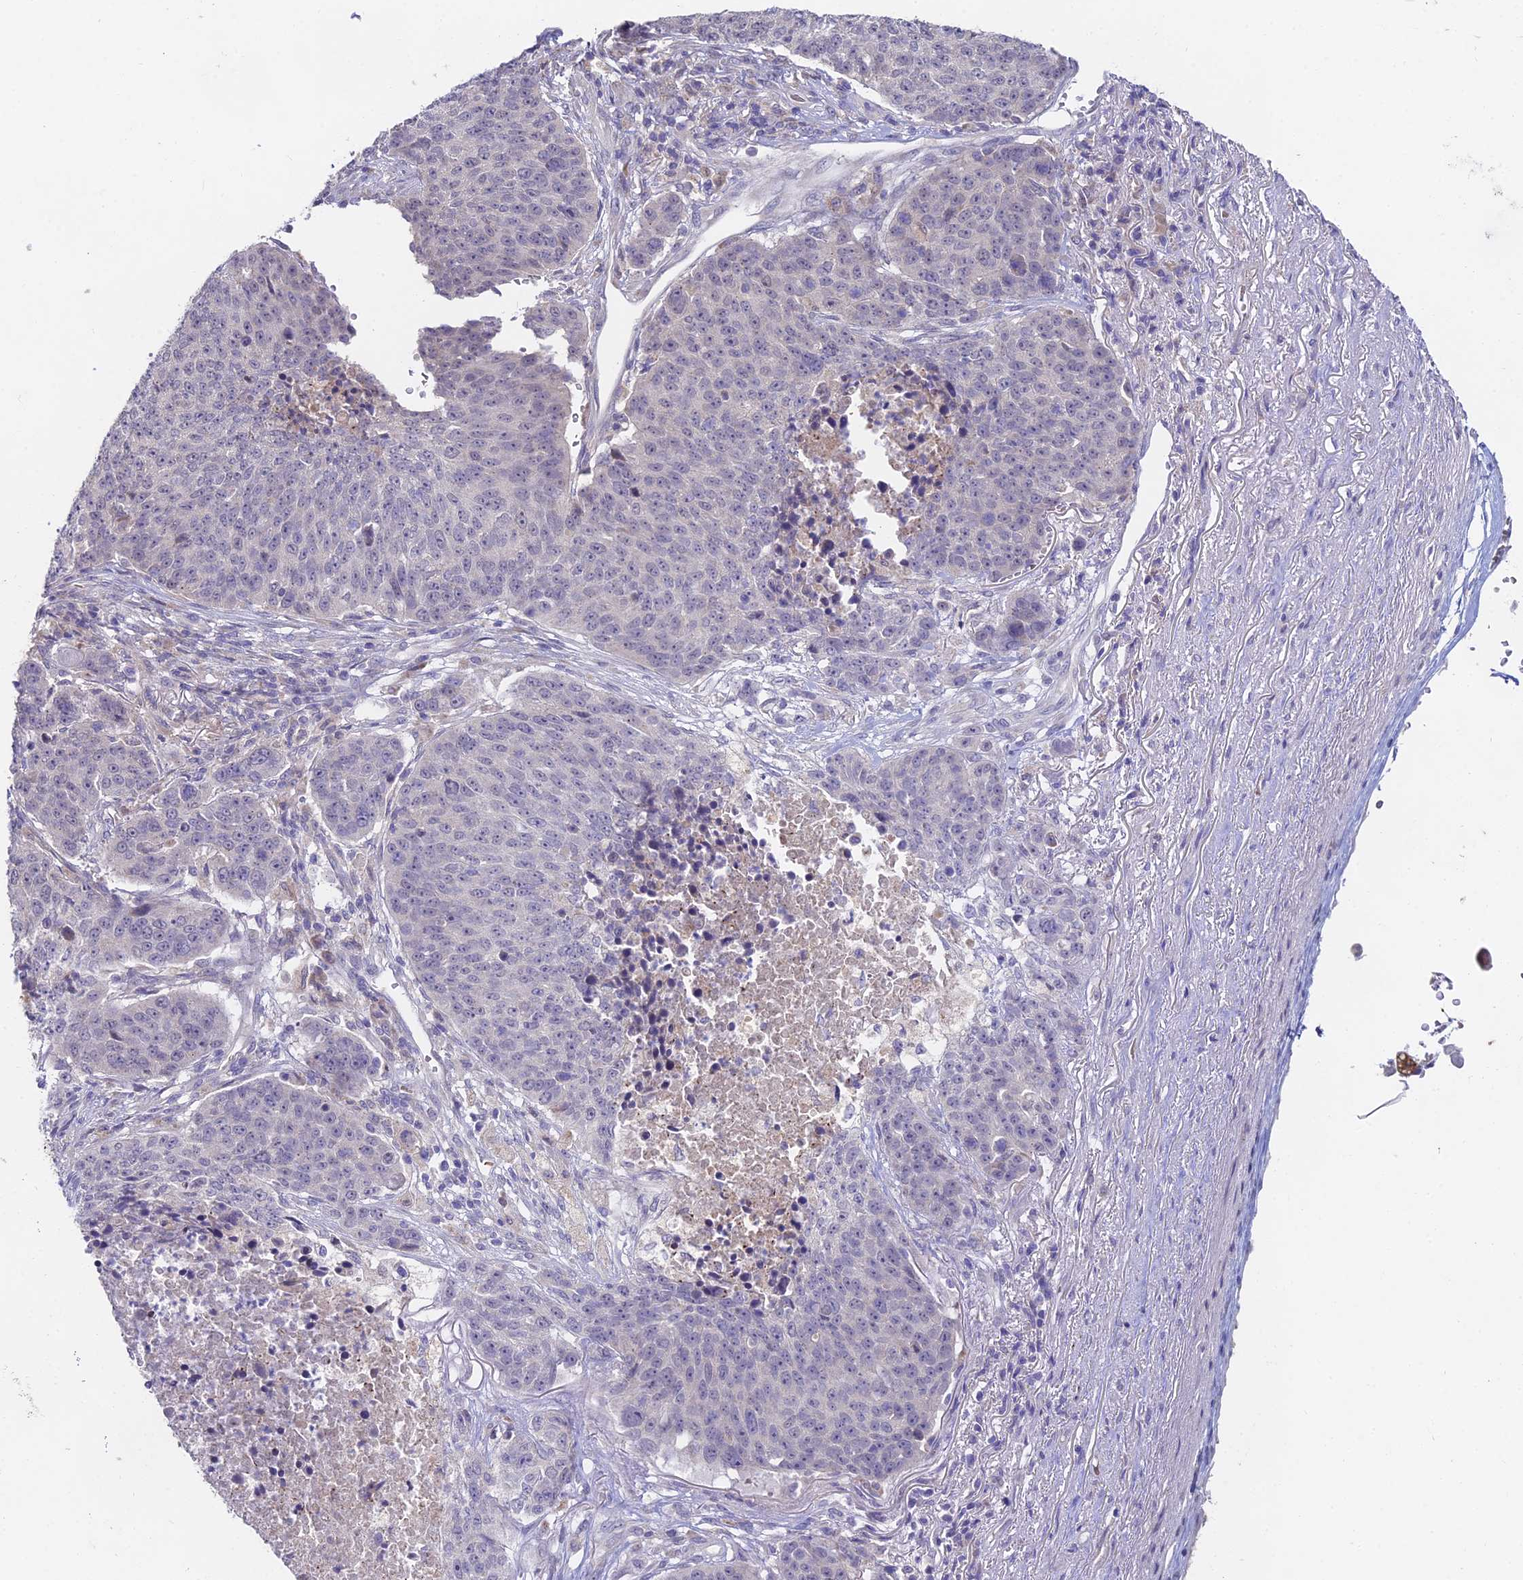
{"staining": {"intensity": "negative", "quantity": "none", "location": "none"}, "tissue": "lung cancer", "cell_type": "Tumor cells", "image_type": "cancer", "snomed": [{"axis": "morphology", "description": "Normal tissue, NOS"}, {"axis": "morphology", "description": "Squamous cell carcinoma, NOS"}, {"axis": "topography", "description": "Lymph node"}, {"axis": "topography", "description": "Lung"}], "caption": "This is an immunohistochemistry micrograph of lung cancer (squamous cell carcinoma). There is no expression in tumor cells.", "gene": "WDR43", "patient": {"sex": "male", "age": 66}}